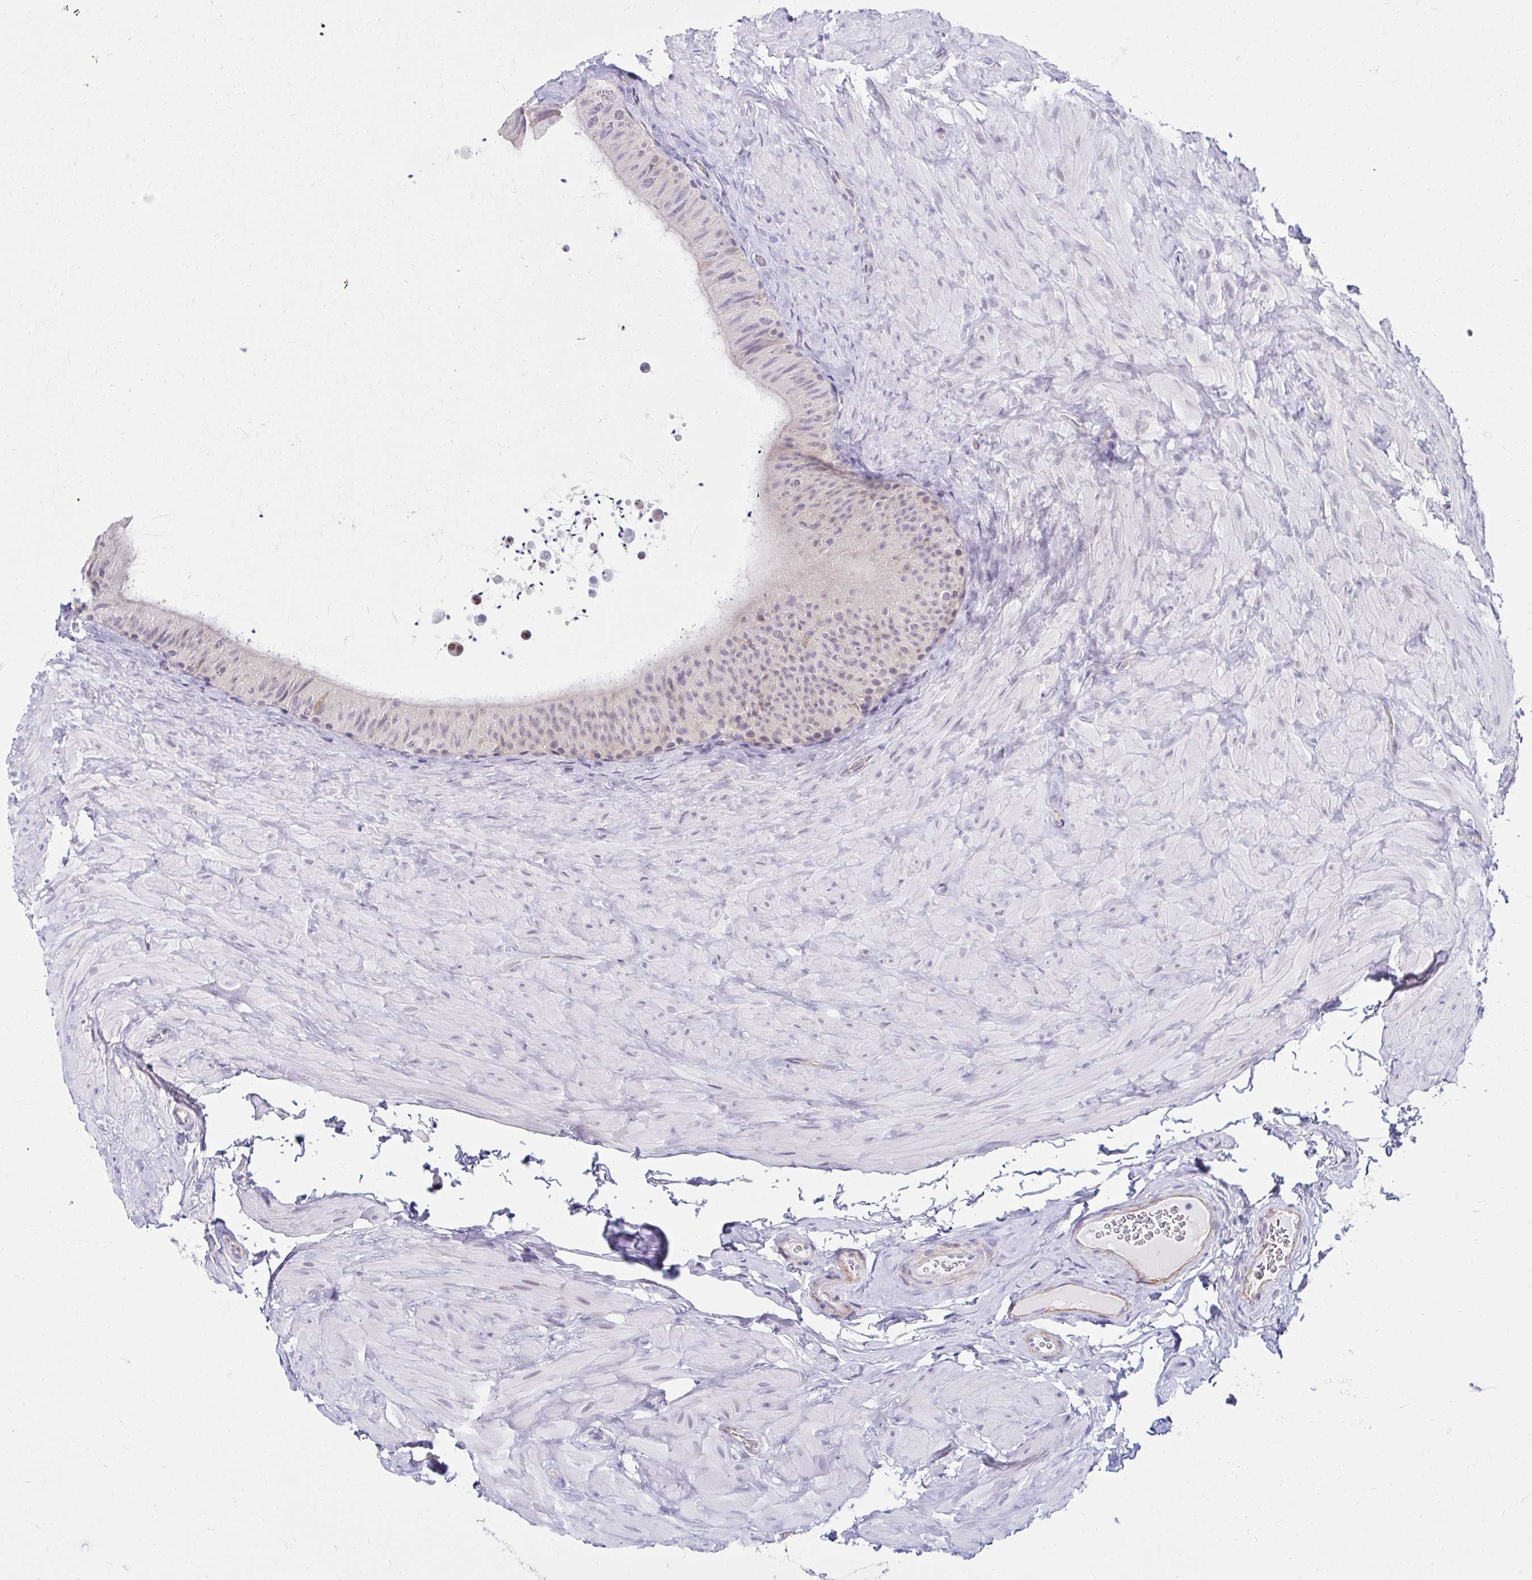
{"staining": {"intensity": "negative", "quantity": "none", "location": "none"}, "tissue": "epididymis", "cell_type": "Glandular cells", "image_type": "normal", "snomed": [{"axis": "morphology", "description": "Normal tissue, NOS"}, {"axis": "topography", "description": "Epididymis, spermatic cord, NOS"}, {"axis": "topography", "description": "Epididymis"}], "caption": "Glandular cells show no significant positivity in normal epididymis.", "gene": "ANKRD62", "patient": {"sex": "male", "age": 31}}